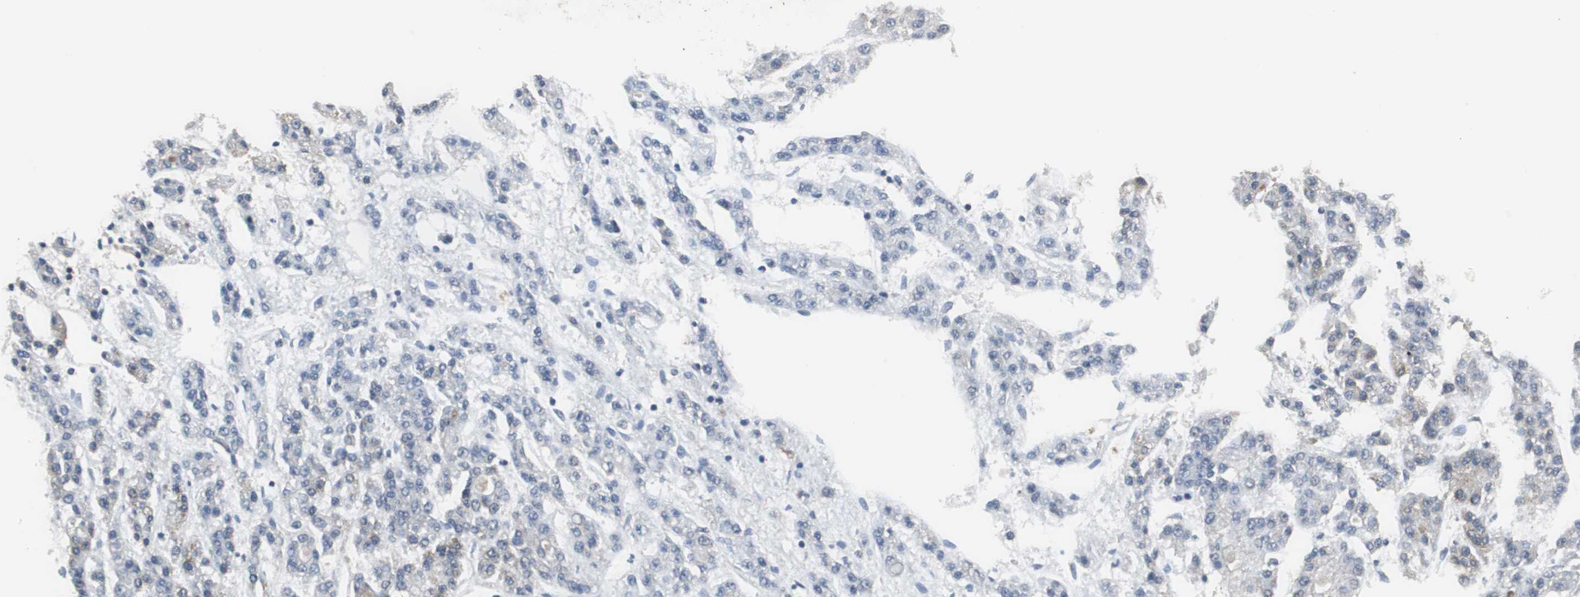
{"staining": {"intensity": "negative", "quantity": "none", "location": "none"}, "tissue": "liver cancer", "cell_type": "Tumor cells", "image_type": "cancer", "snomed": [{"axis": "morphology", "description": "Carcinoma, Hepatocellular, NOS"}, {"axis": "topography", "description": "Liver"}], "caption": "High magnification brightfield microscopy of liver cancer (hepatocellular carcinoma) stained with DAB (3,3'-diaminobenzidine) (brown) and counterstained with hematoxylin (blue): tumor cells show no significant expression. The staining is performed using DAB (3,3'-diaminobenzidine) brown chromogen with nuclei counter-stained in using hematoxylin.", "gene": "NNT", "patient": {"sex": "male", "age": 70}}